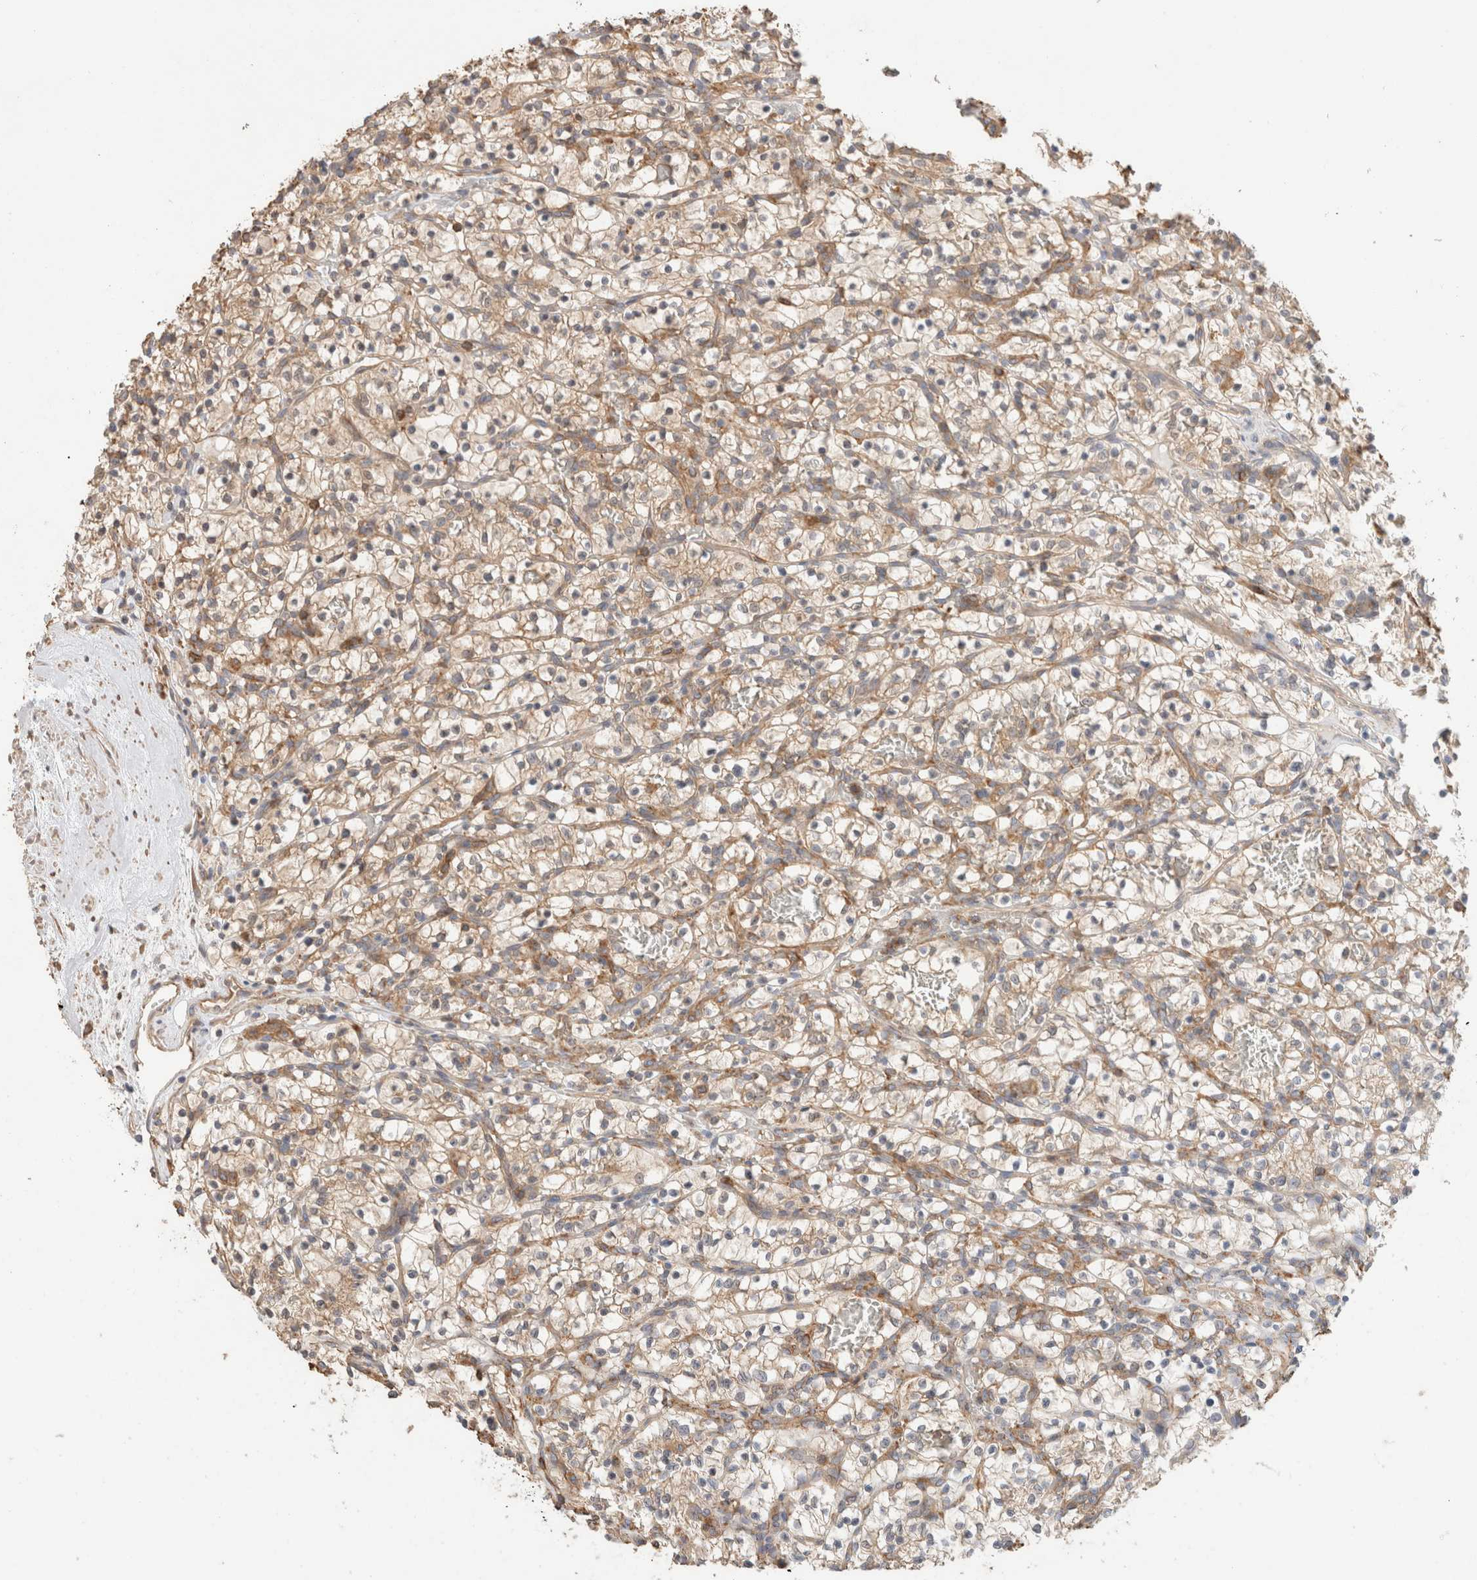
{"staining": {"intensity": "weak", "quantity": ">75%", "location": "cytoplasmic/membranous"}, "tissue": "renal cancer", "cell_type": "Tumor cells", "image_type": "cancer", "snomed": [{"axis": "morphology", "description": "Adenocarcinoma, NOS"}, {"axis": "topography", "description": "Kidney"}], "caption": "DAB (3,3'-diaminobenzidine) immunohistochemical staining of adenocarcinoma (renal) demonstrates weak cytoplasmic/membranous protein positivity in approximately >75% of tumor cells.", "gene": "CFAP418", "patient": {"sex": "female", "age": 57}}